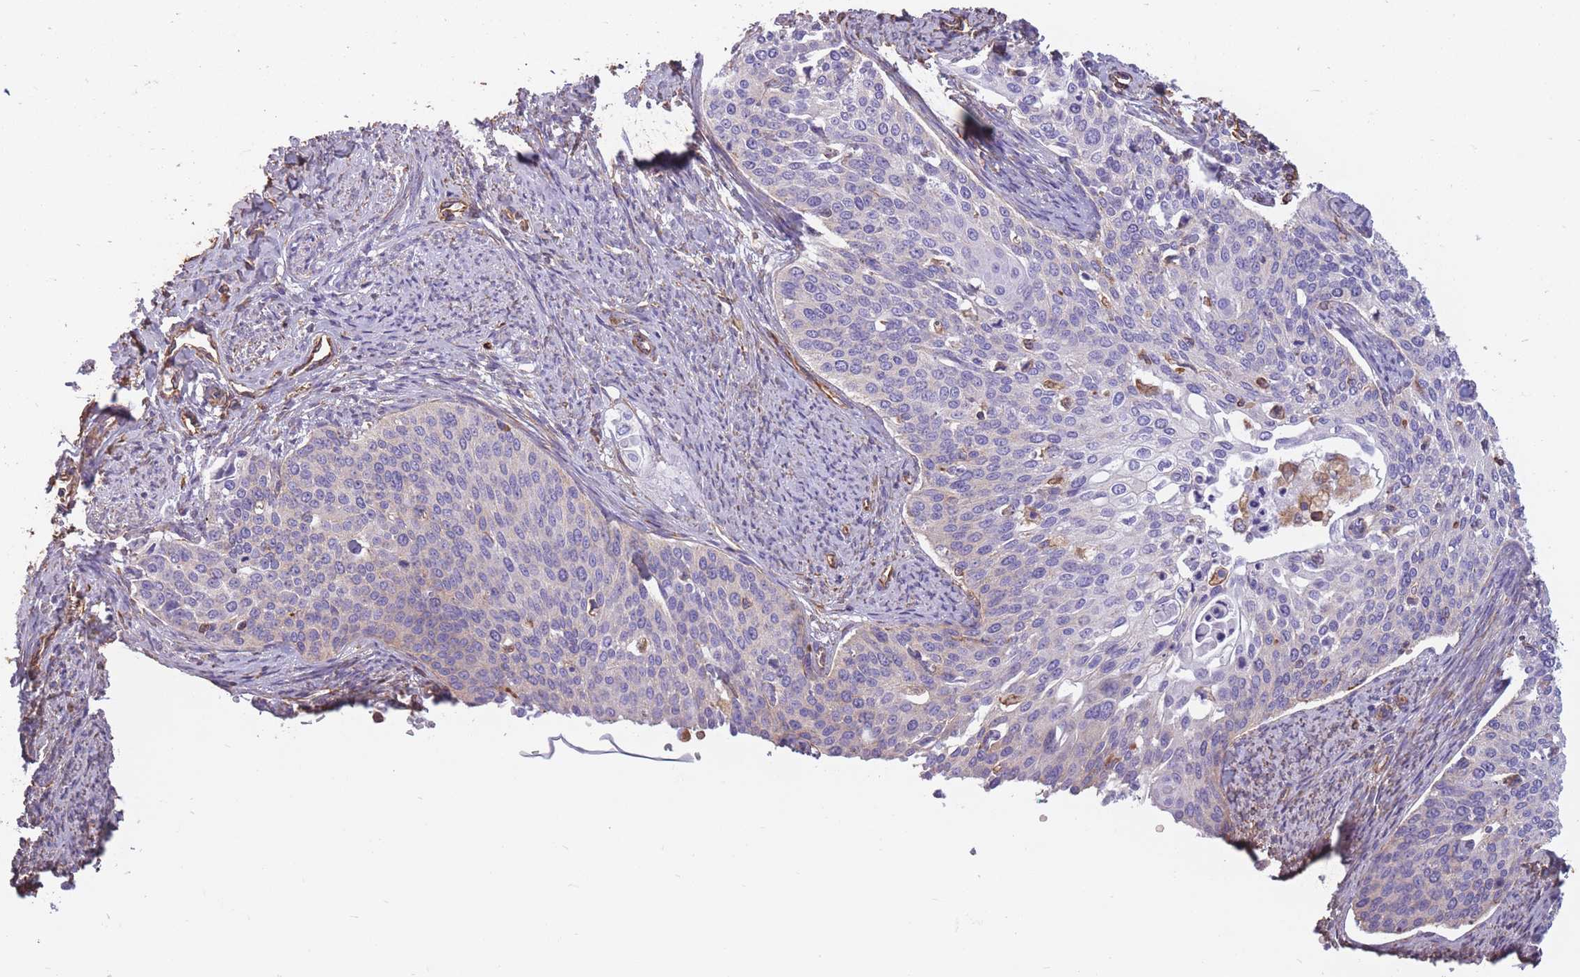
{"staining": {"intensity": "negative", "quantity": "none", "location": "none"}, "tissue": "cervical cancer", "cell_type": "Tumor cells", "image_type": "cancer", "snomed": [{"axis": "morphology", "description": "Squamous cell carcinoma, NOS"}, {"axis": "topography", "description": "Cervix"}], "caption": "Protein analysis of cervical cancer exhibits no significant staining in tumor cells.", "gene": "ADD1", "patient": {"sex": "female", "age": 44}}